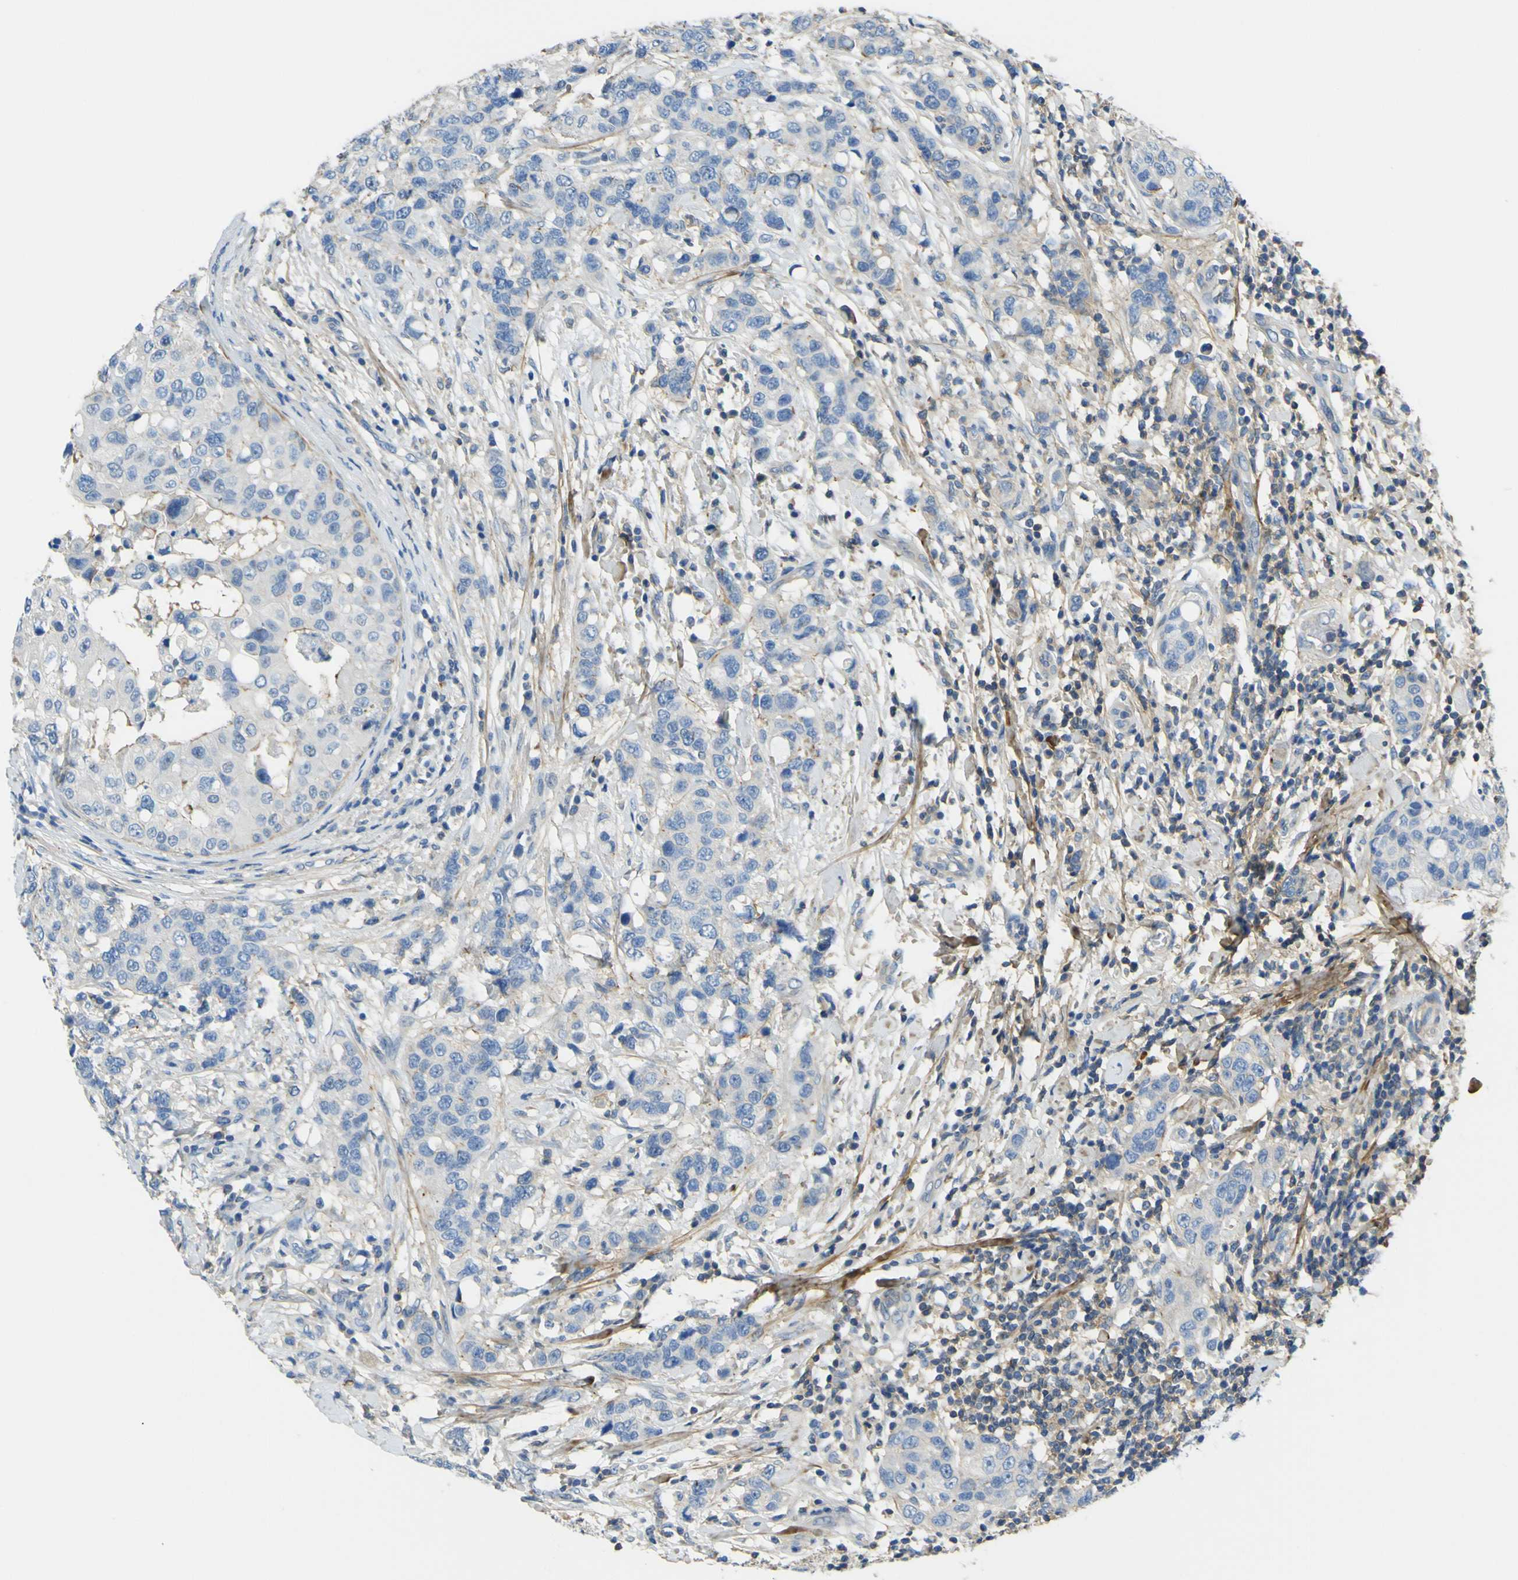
{"staining": {"intensity": "negative", "quantity": "none", "location": "none"}, "tissue": "breast cancer", "cell_type": "Tumor cells", "image_type": "cancer", "snomed": [{"axis": "morphology", "description": "Duct carcinoma"}, {"axis": "topography", "description": "Breast"}], "caption": "This photomicrograph is of breast intraductal carcinoma stained with immunohistochemistry to label a protein in brown with the nuclei are counter-stained blue. There is no expression in tumor cells.", "gene": "OGN", "patient": {"sex": "female", "age": 27}}